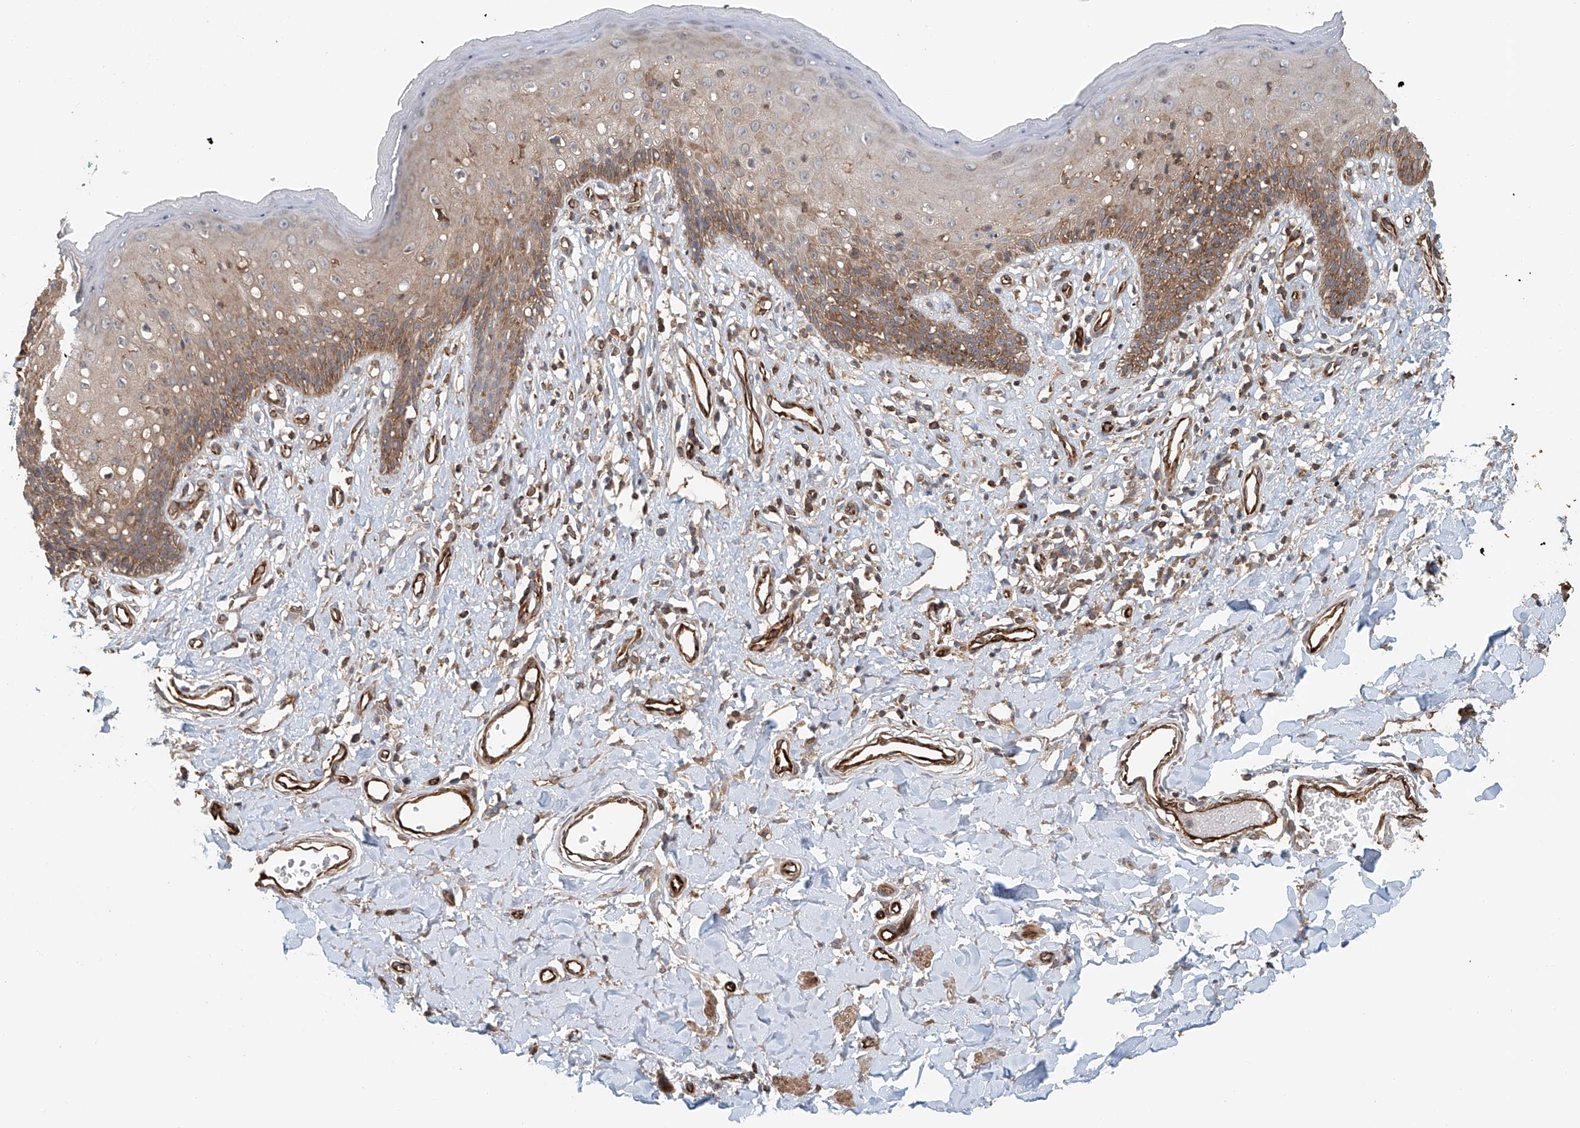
{"staining": {"intensity": "moderate", "quantity": "25%-75%", "location": "cytoplasmic/membranous"}, "tissue": "skin", "cell_type": "Epidermal cells", "image_type": "normal", "snomed": [{"axis": "morphology", "description": "Normal tissue, NOS"}, {"axis": "morphology", "description": "Squamous cell carcinoma, NOS"}, {"axis": "topography", "description": "Vulva"}], "caption": "Epidermal cells exhibit moderate cytoplasmic/membranous positivity in about 25%-75% of cells in unremarkable skin.", "gene": "FRYL", "patient": {"sex": "female", "age": 85}}